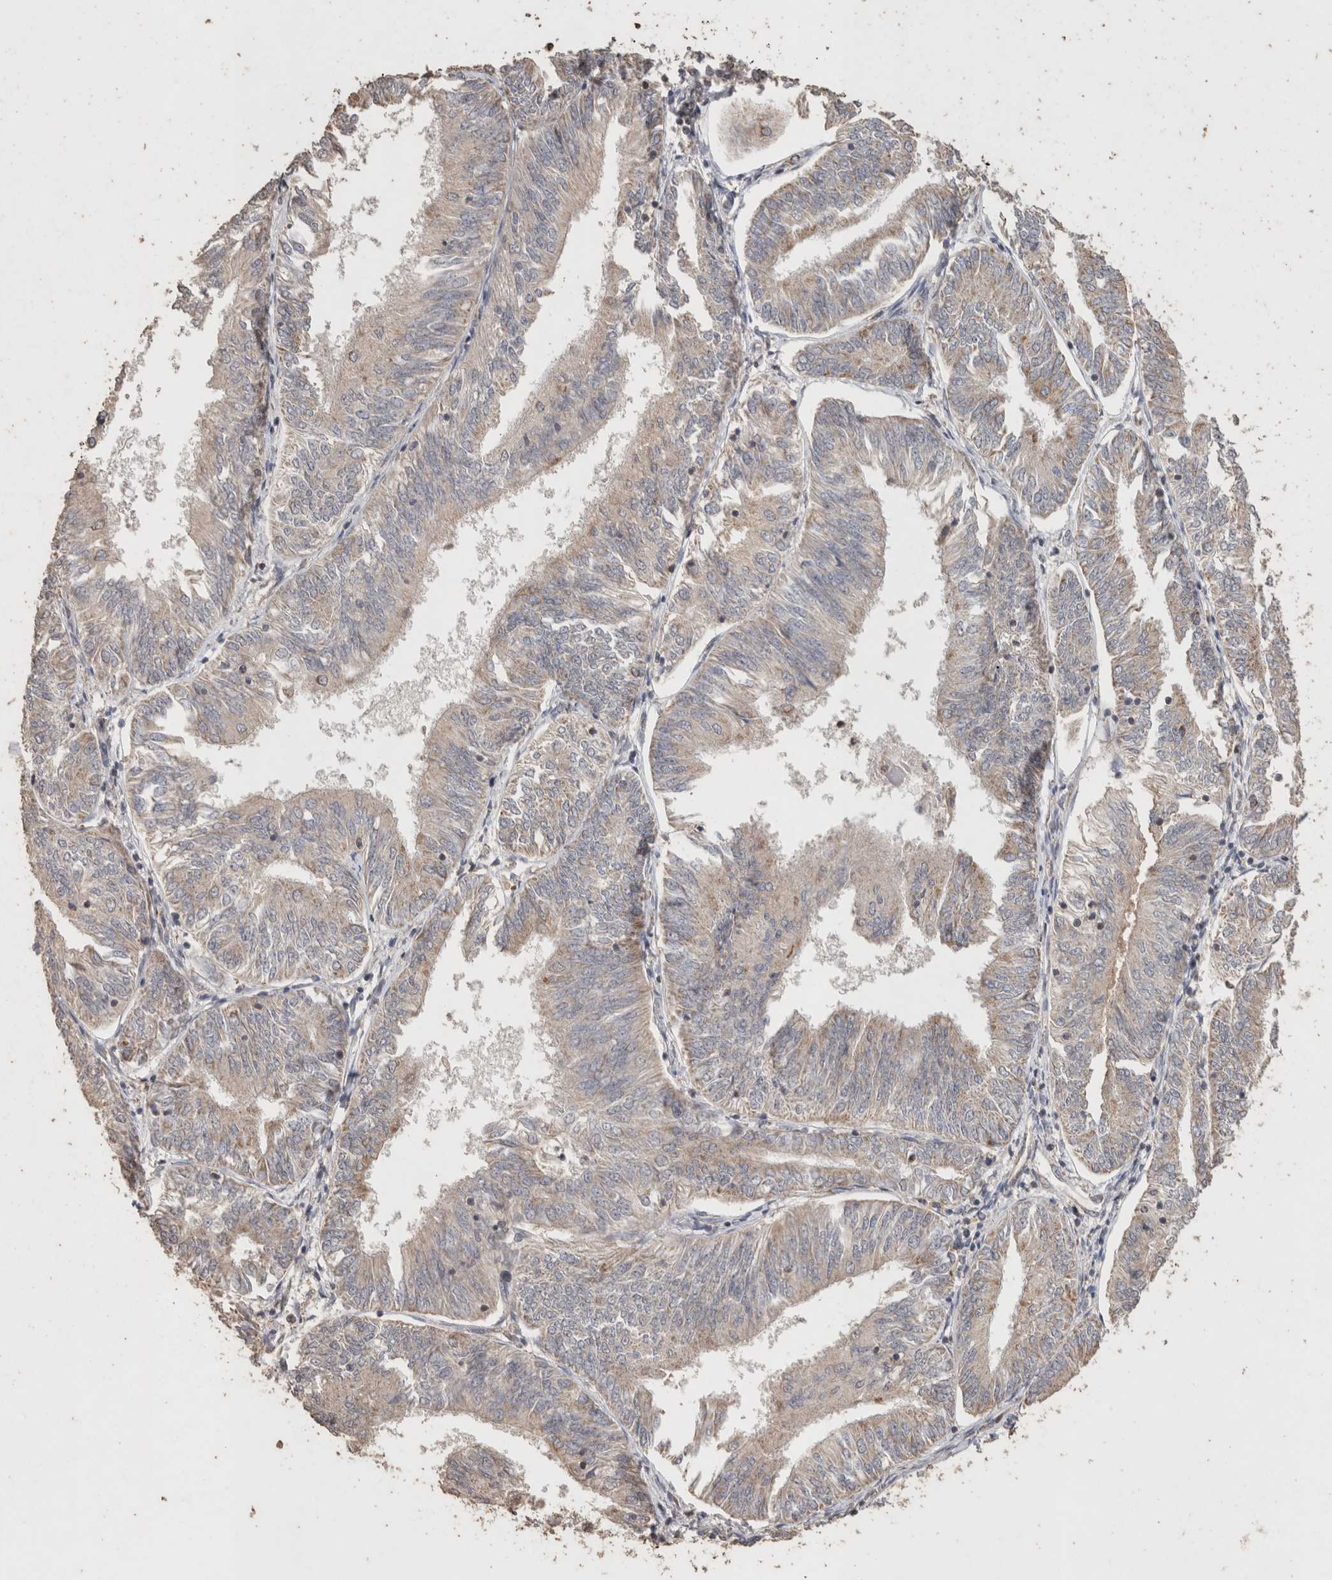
{"staining": {"intensity": "weak", "quantity": "25%-75%", "location": "cytoplasmic/membranous"}, "tissue": "endometrial cancer", "cell_type": "Tumor cells", "image_type": "cancer", "snomed": [{"axis": "morphology", "description": "Adenocarcinoma, NOS"}, {"axis": "topography", "description": "Endometrium"}], "caption": "Immunohistochemical staining of human endometrial cancer (adenocarcinoma) demonstrates low levels of weak cytoplasmic/membranous expression in approximately 25%-75% of tumor cells.", "gene": "ACADM", "patient": {"sex": "female", "age": 58}}